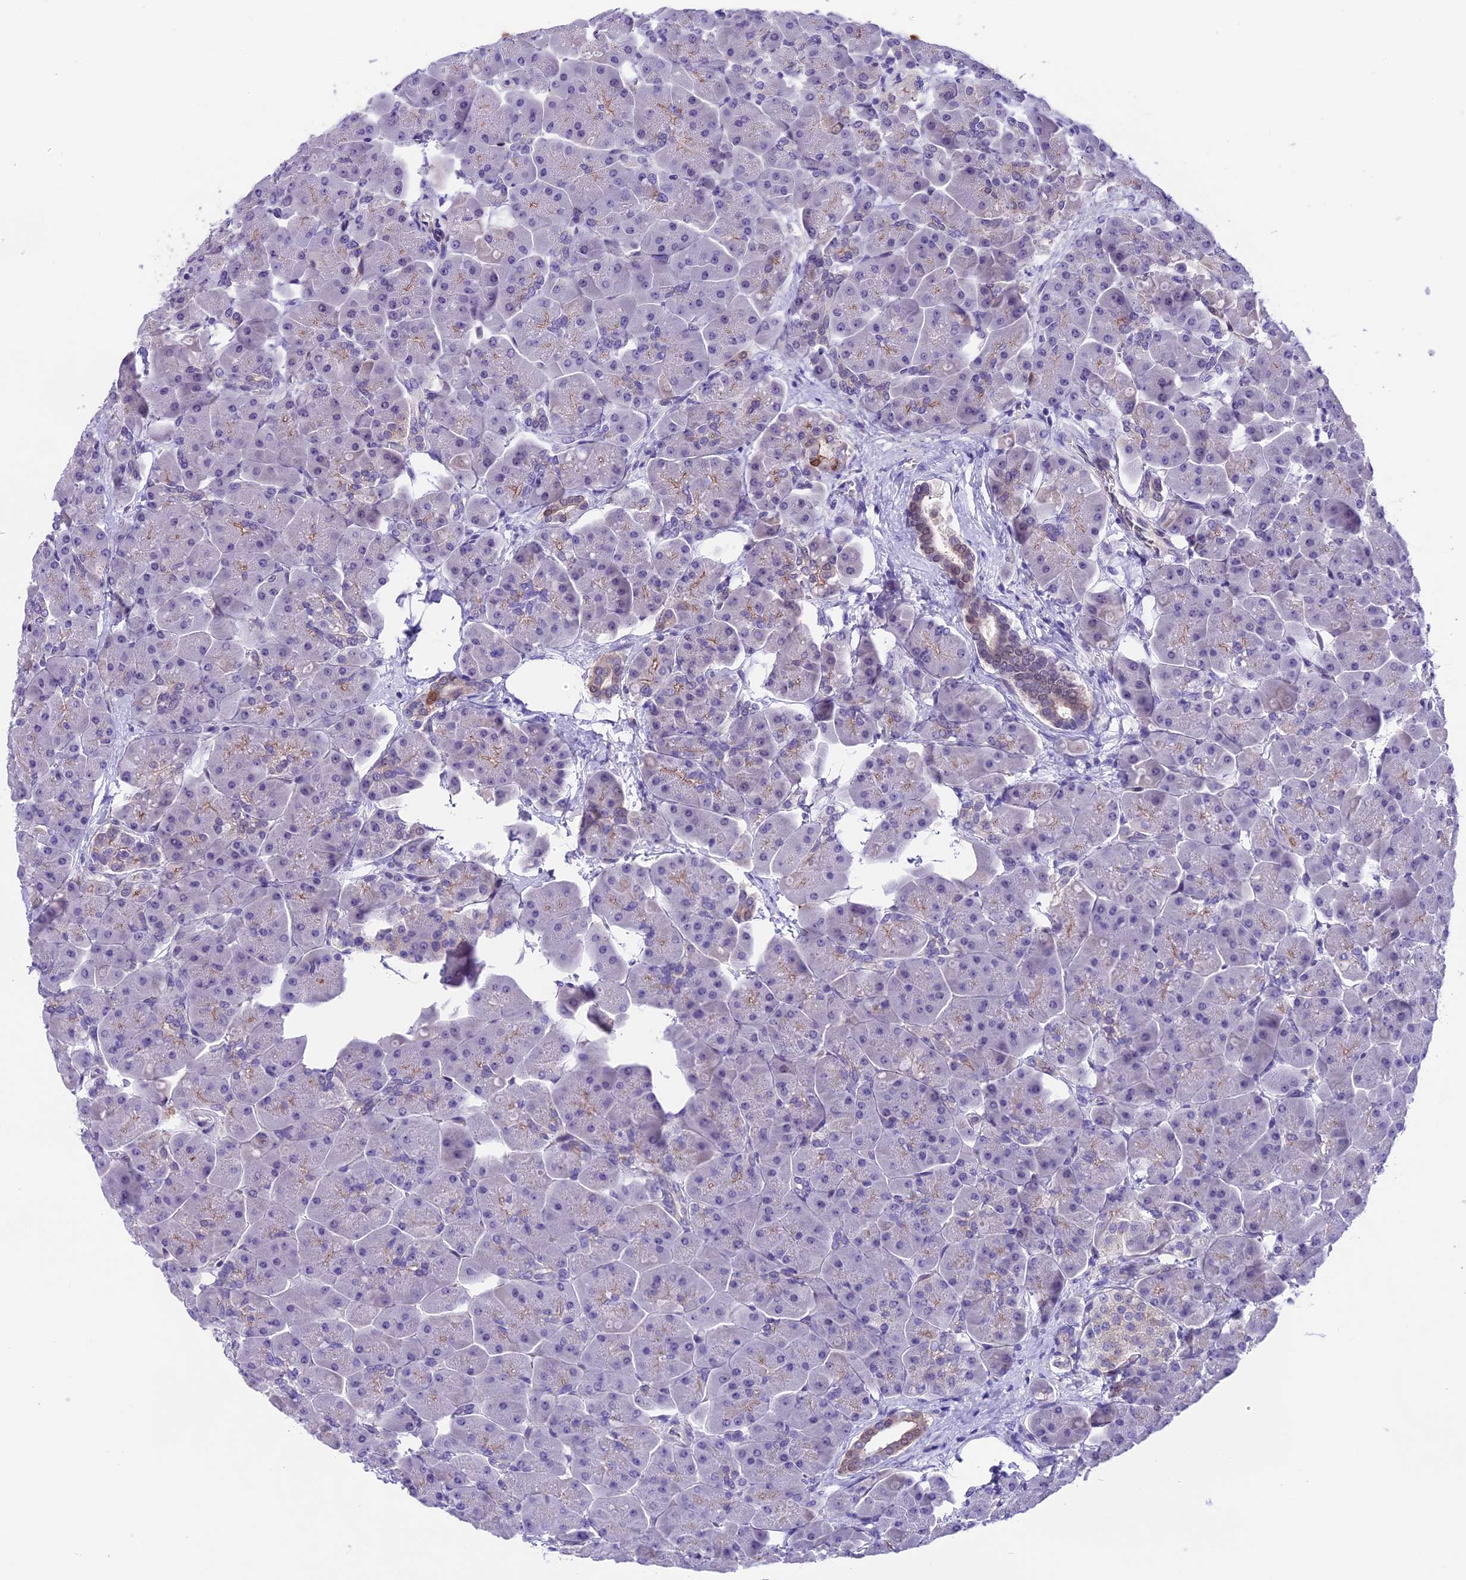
{"staining": {"intensity": "negative", "quantity": "none", "location": "none"}, "tissue": "pancreas", "cell_type": "Exocrine glandular cells", "image_type": "normal", "snomed": [{"axis": "morphology", "description": "Normal tissue, NOS"}, {"axis": "topography", "description": "Pancreas"}], "caption": "Immunohistochemistry of unremarkable human pancreas demonstrates no staining in exocrine glandular cells.", "gene": "PRR15", "patient": {"sex": "male", "age": 66}}